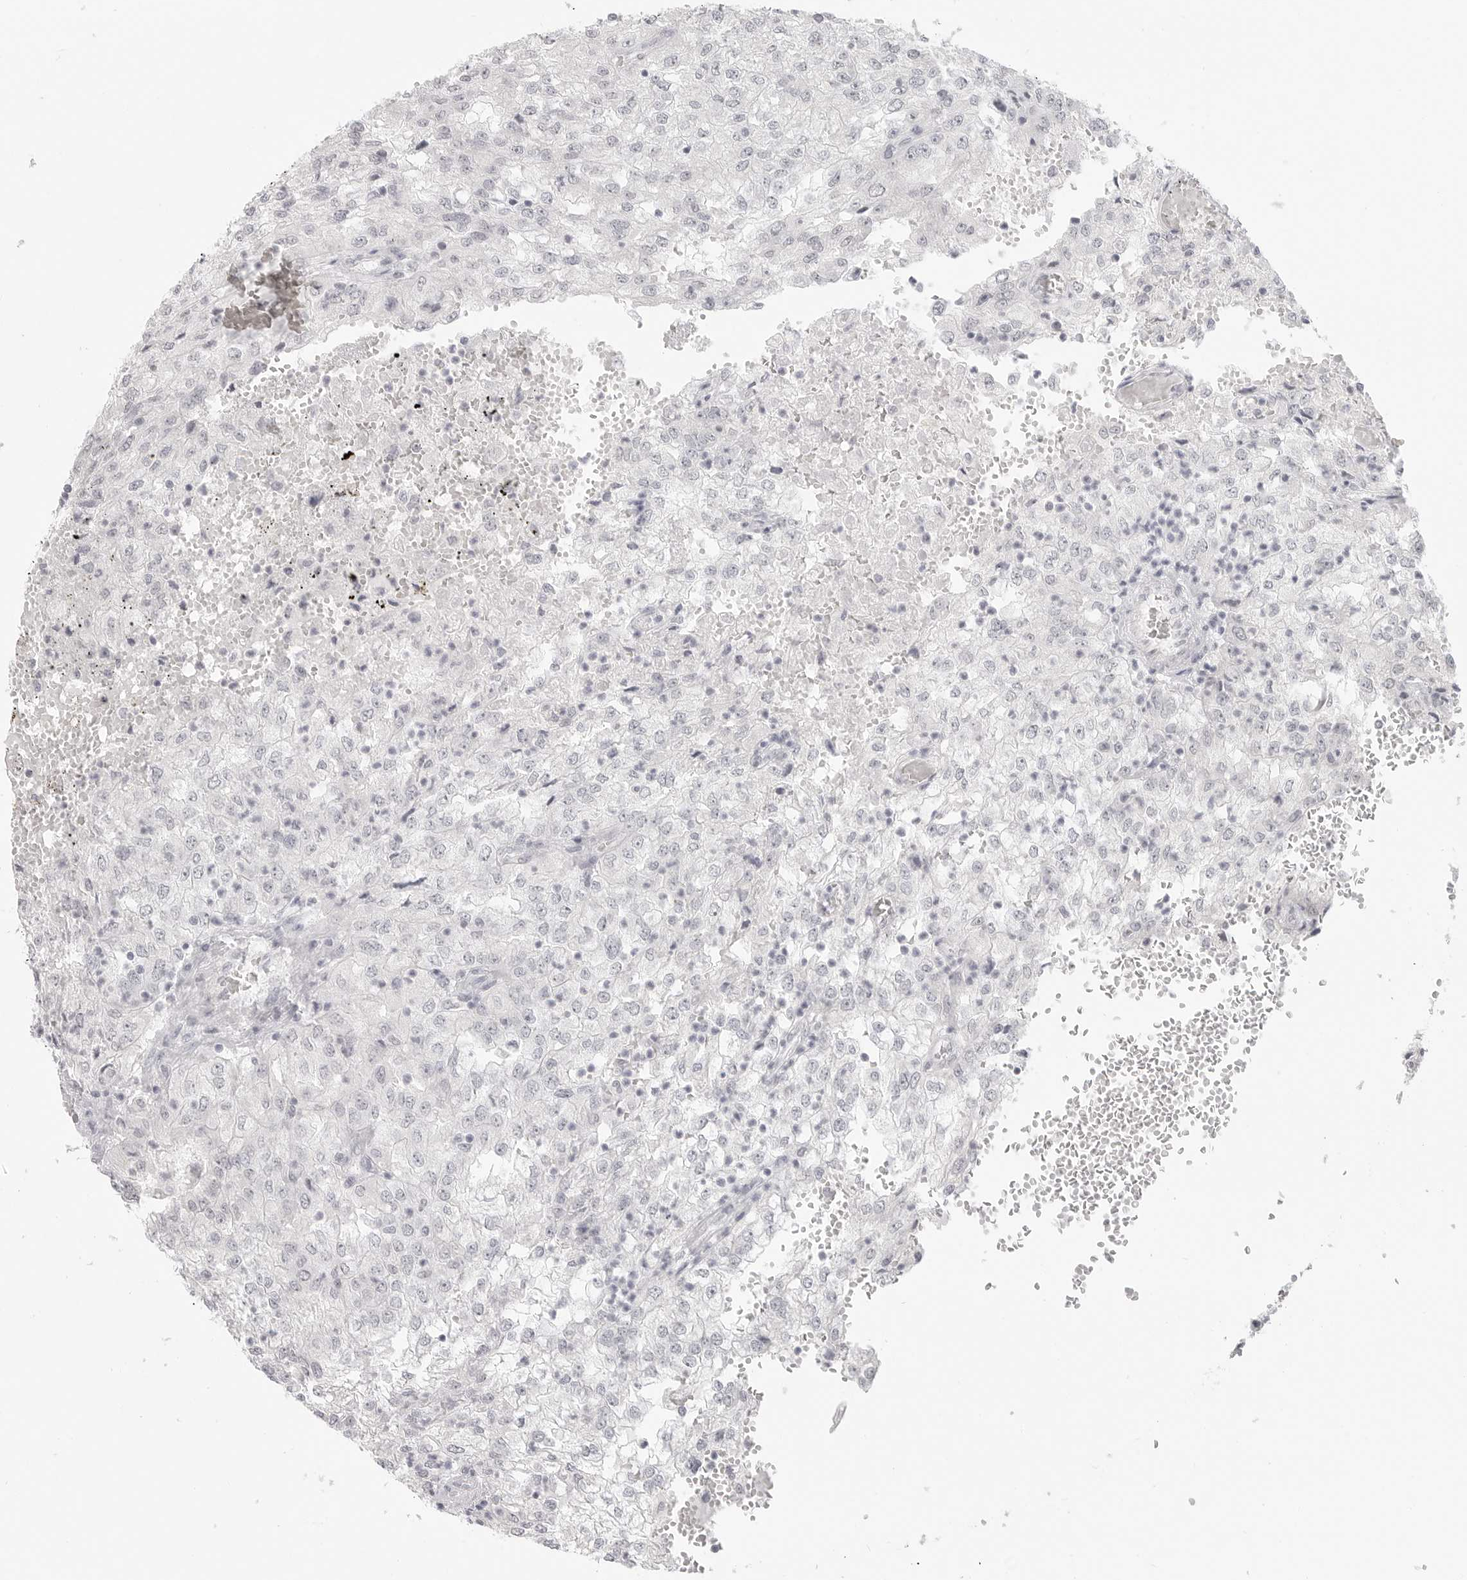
{"staining": {"intensity": "negative", "quantity": "none", "location": "none"}, "tissue": "renal cancer", "cell_type": "Tumor cells", "image_type": "cancer", "snomed": [{"axis": "morphology", "description": "Adenocarcinoma, NOS"}, {"axis": "topography", "description": "Kidney"}], "caption": "IHC of renal cancer (adenocarcinoma) demonstrates no staining in tumor cells.", "gene": "KLK11", "patient": {"sex": "female", "age": 54}}